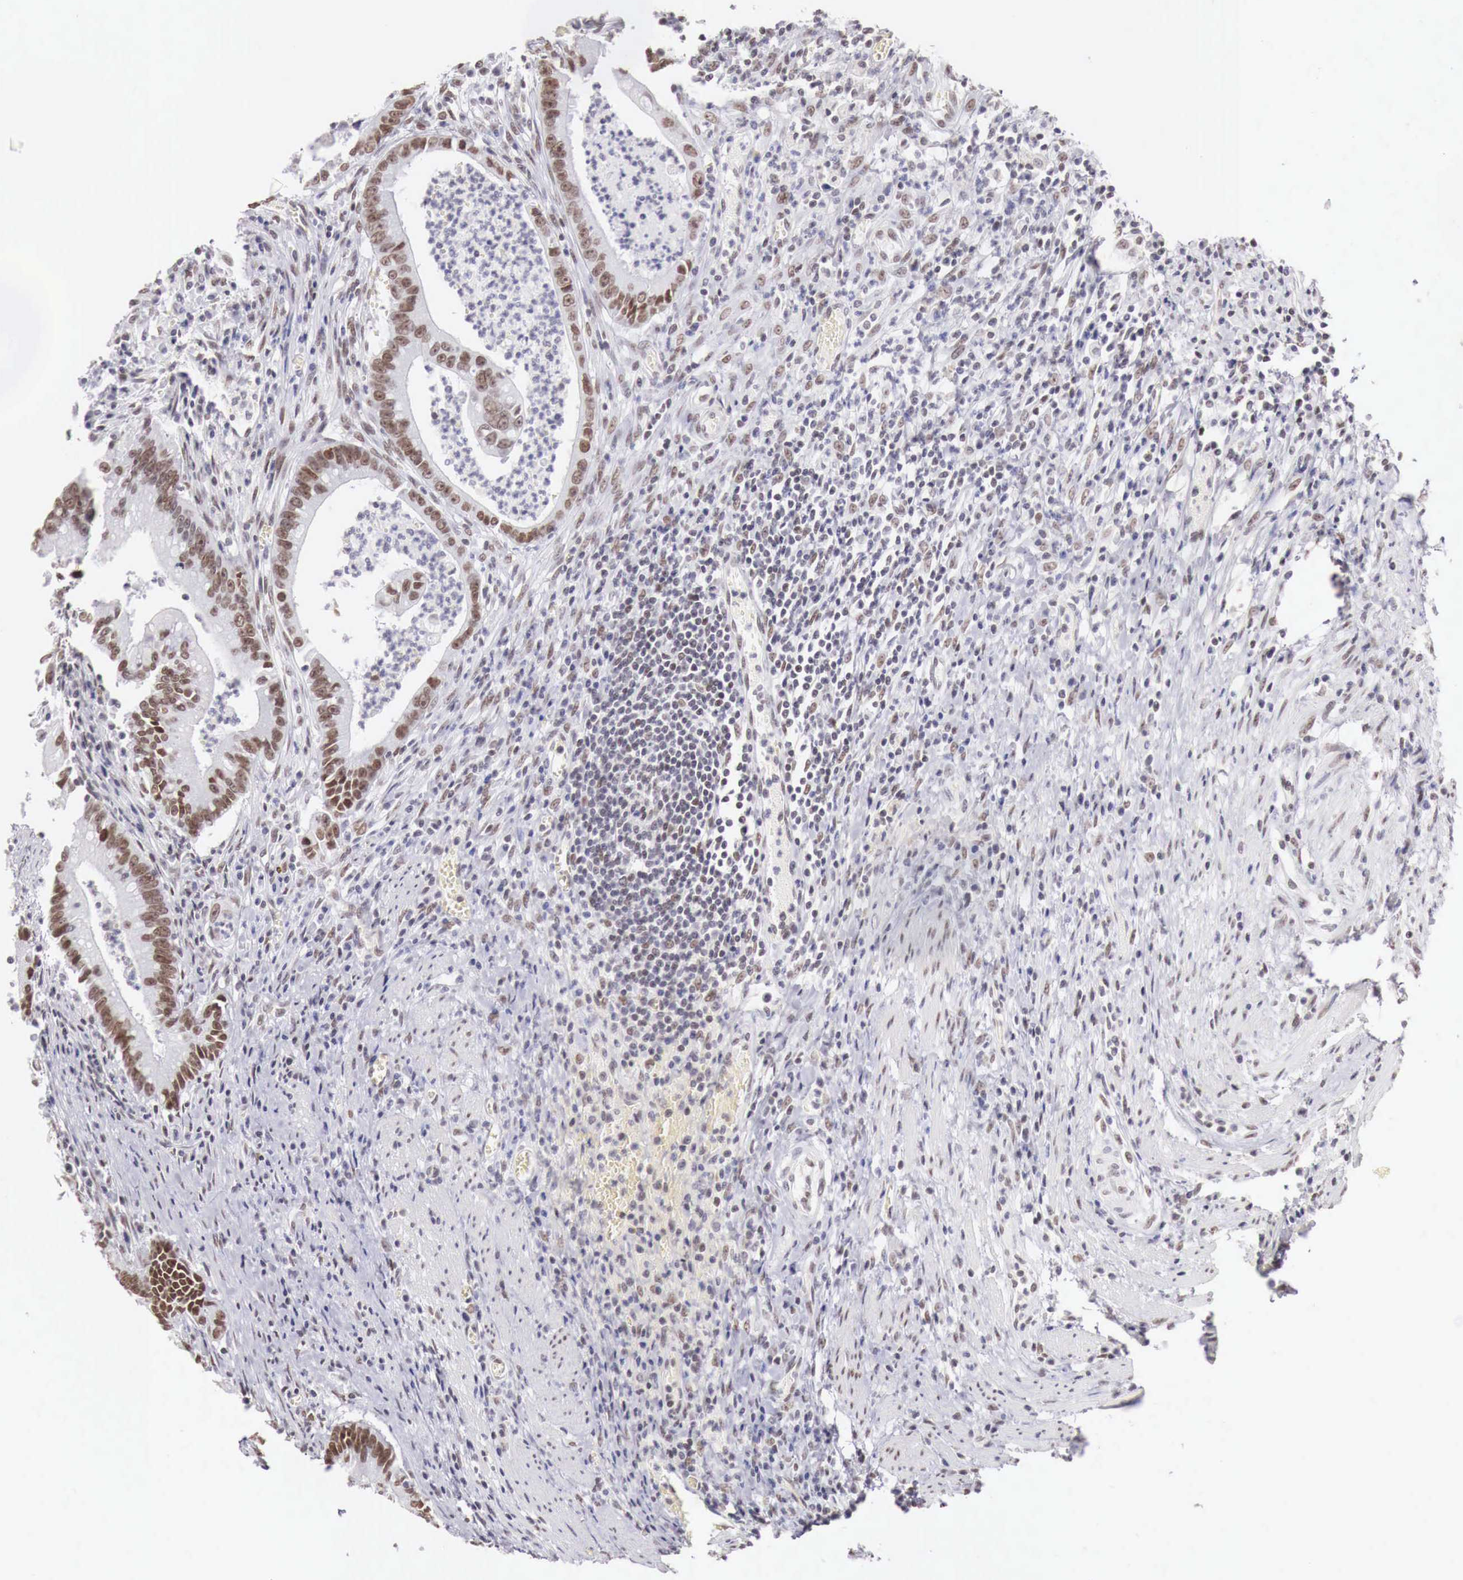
{"staining": {"intensity": "moderate", "quantity": "25%-75%", "location": "nuclear"}, "tissue": "colorectal cancer", "cell_type": "Tumor cells", "image_type": "cancer", "snomed": [{"axis": "morphology", "description": "Adenocarcinoma, NOS"}, {"axis": "topography", "description": "Rectum"}], "caption": "Immunohistochemical staining of human colorectal cancer (adenocarcinoma) demonstrates medium levels of moderate nuclear positivity in about 25%-75% of tumor cells.", "gene": "PHF14", "patient": {"sex": "female", "age": 81}}